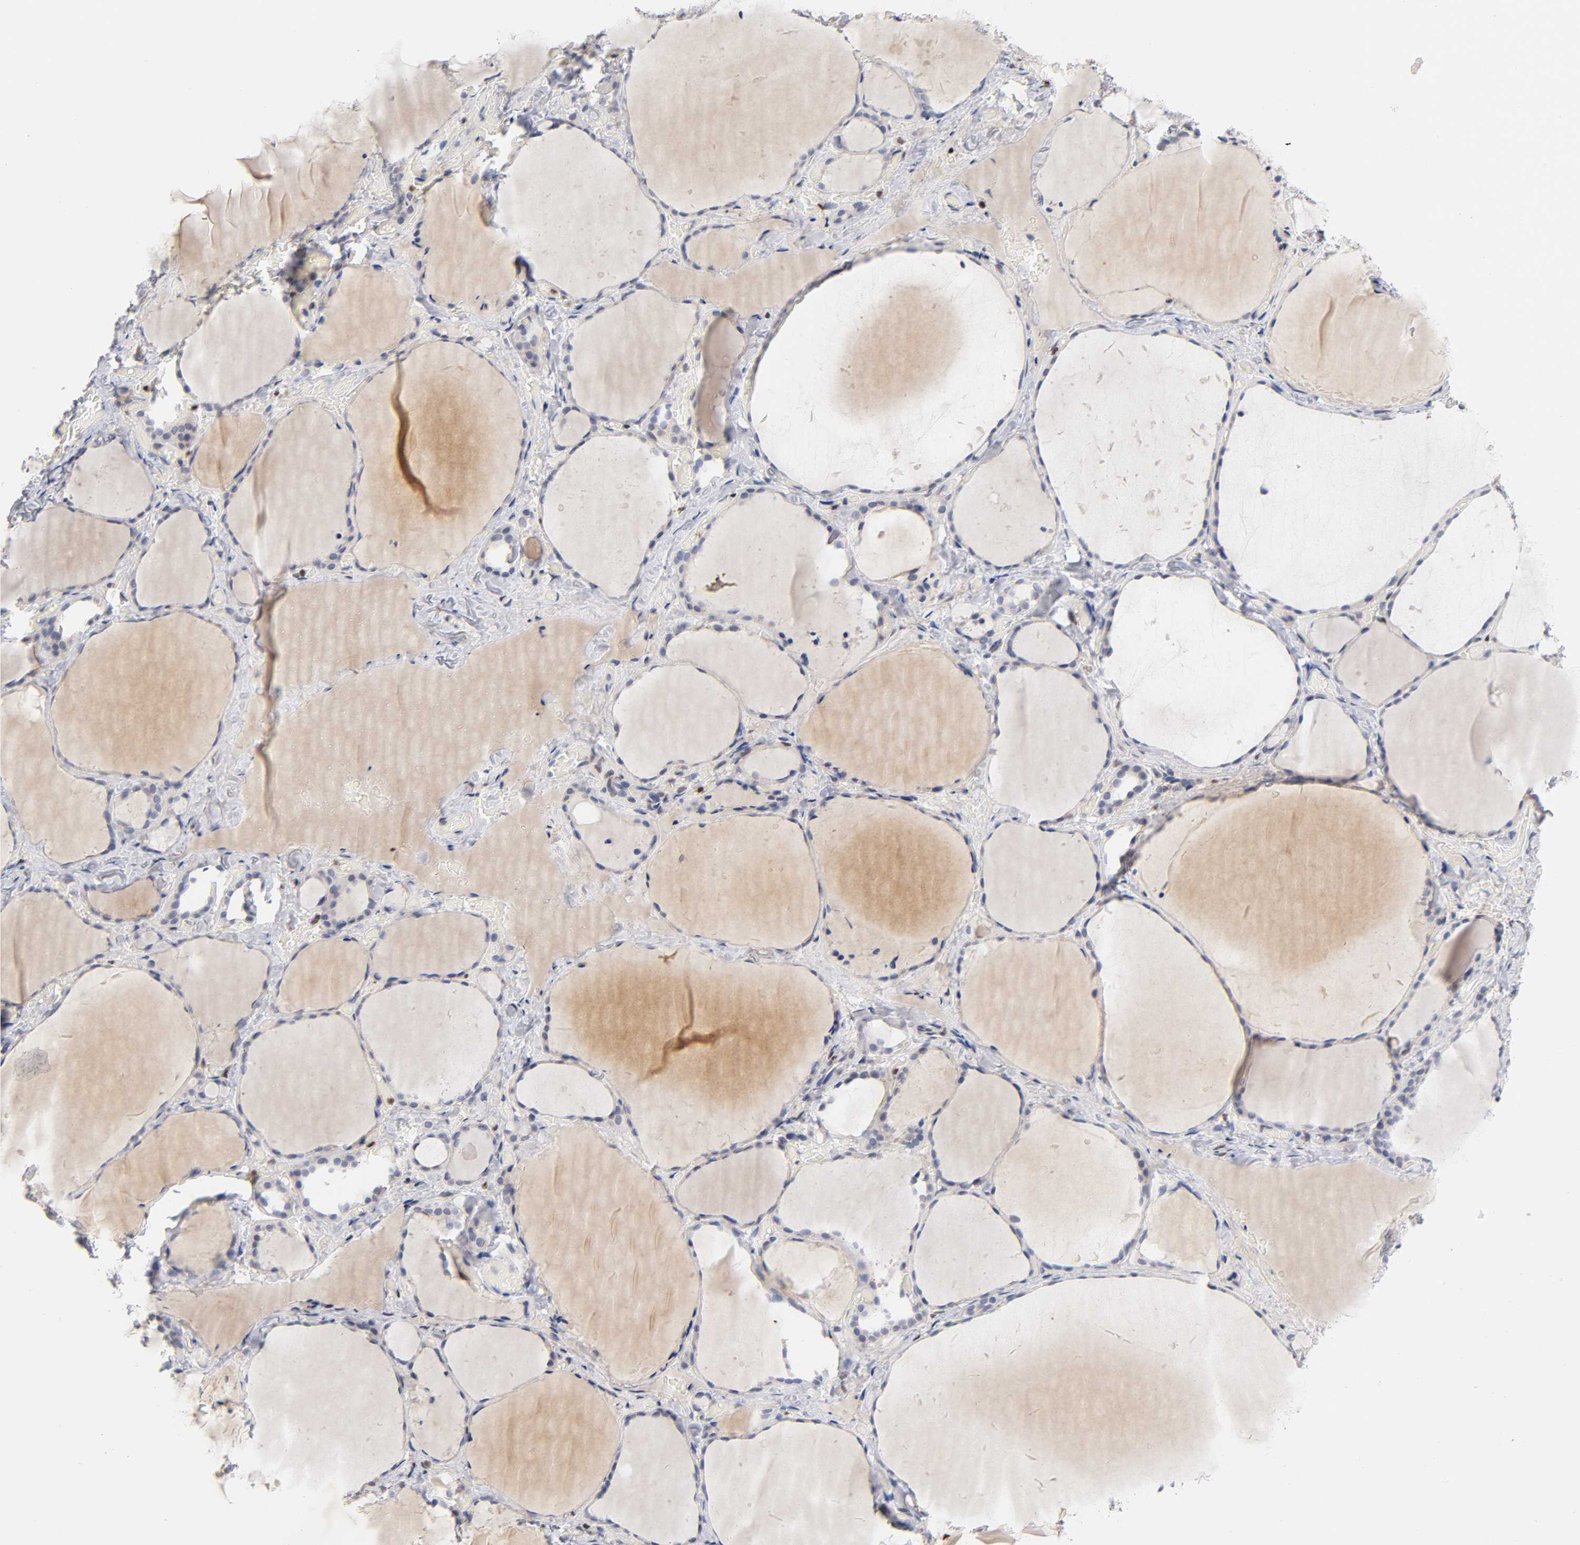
{"staining": {"intensity": "weak", "quantity": ">75%", "location": "cytoplasmic/membranous"}, "tissue": "thyroid gland", "cell_type": "Glandular cells", "image_type": "normal", "snomed": [{"axis": "morphology", "description": "Normal tissue, NOS"}, {"axis": "topography", "description": "Thyroid gland"}], "caption": "Immunohistochemical staining of normal human thyroid gland displays low levels of weak cytoplasmic/membranous expression in about >75% of glandular cells.", "gene": "RUNX1", "patient": {"sex": "female", "age": 22}}